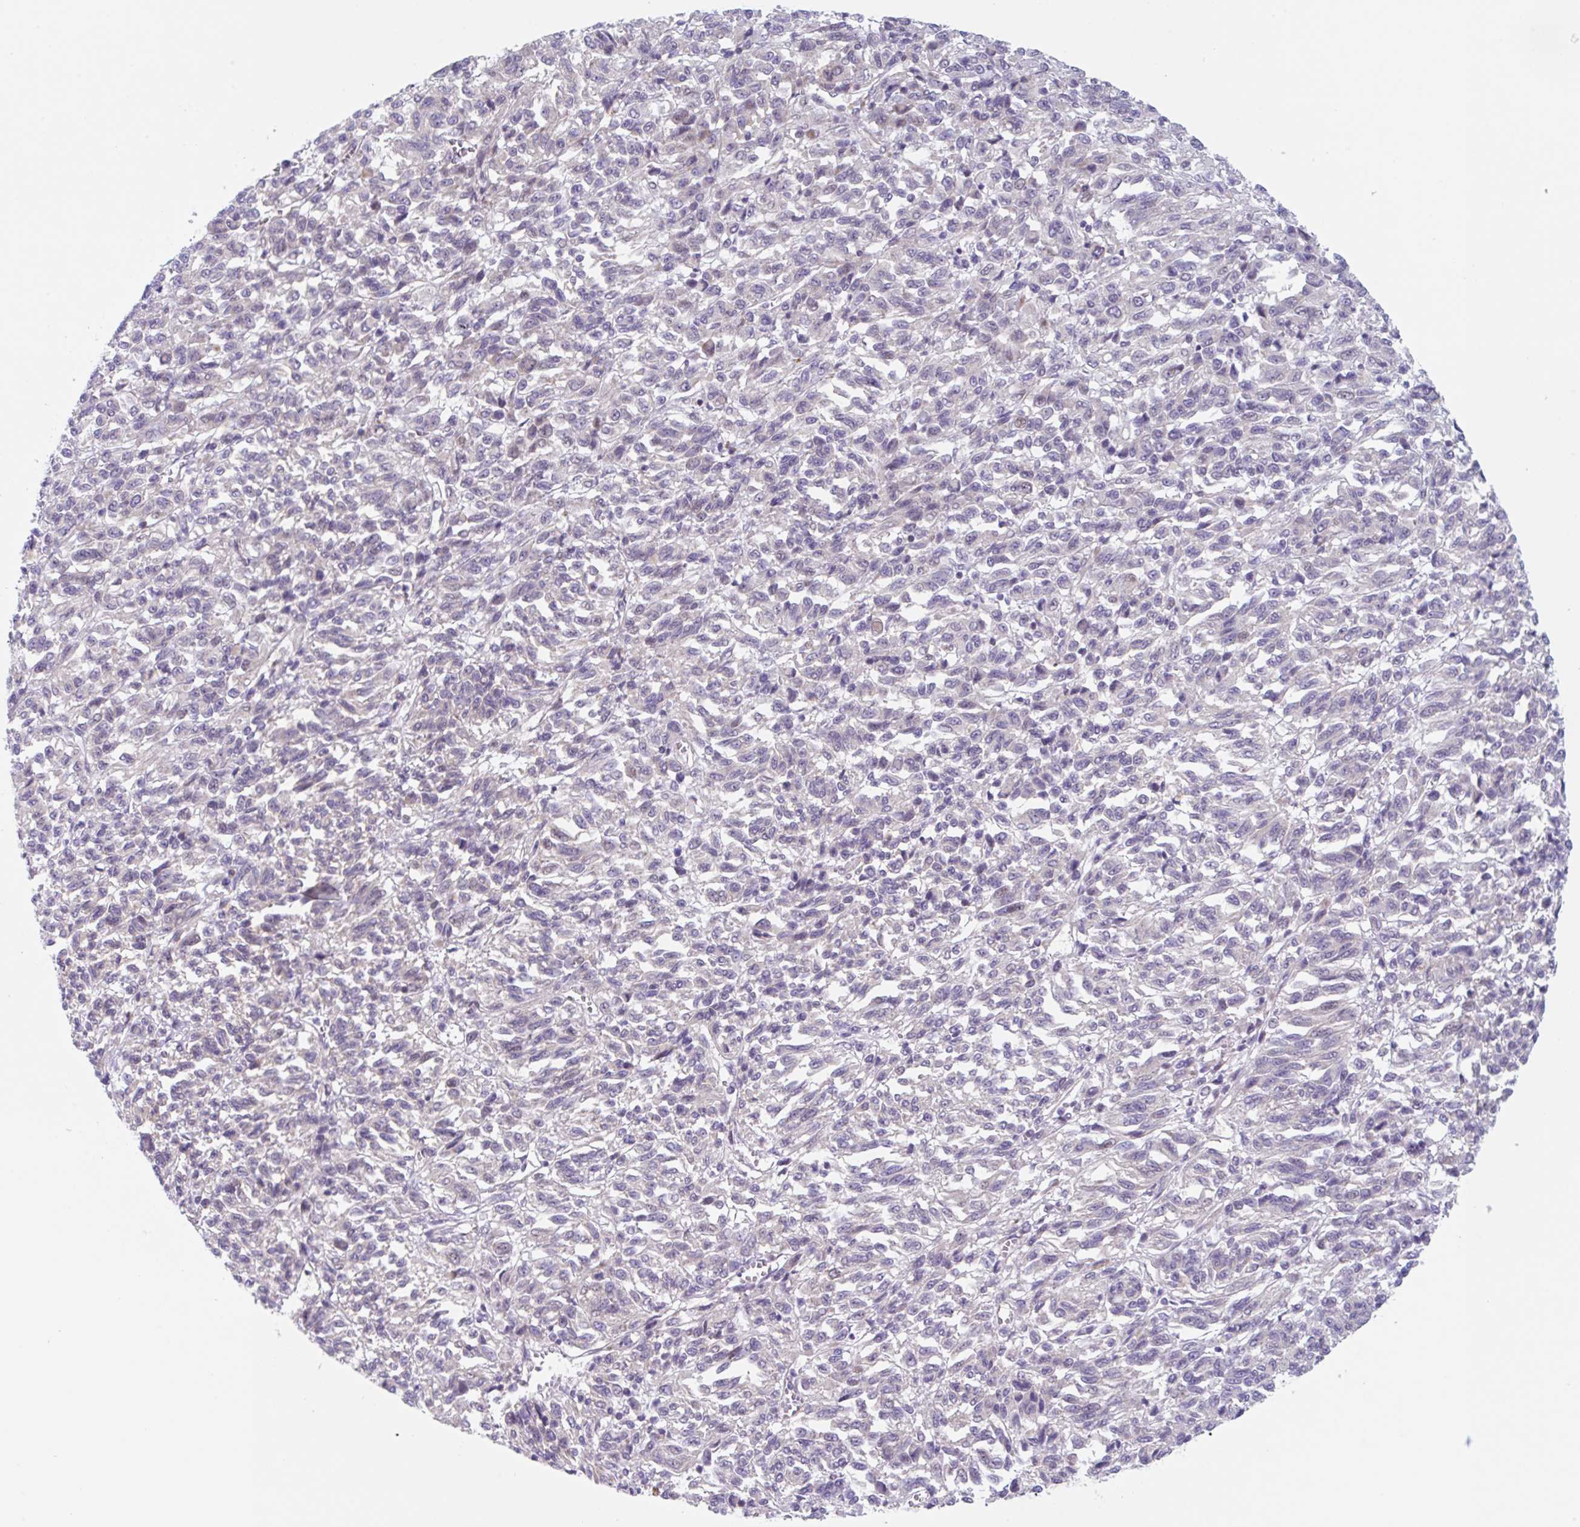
{"staining": {"intensity": "negative", "quantity": "none", "location": "none"}, "tissue": "melanoma", "cell_type": "Tumor cells", "image_type": "cancer", "snomed": [{"axis": "morphology", "description": "Malignant melanoma, Metastatic site"}, {"axis": "topography", "description": "Lung"}], "caption": "Protein analysis of melanoma shows no significant staining in tumor cells.", "gene": "TBPL2", "patient": {"sex": "male", "age": 64}}